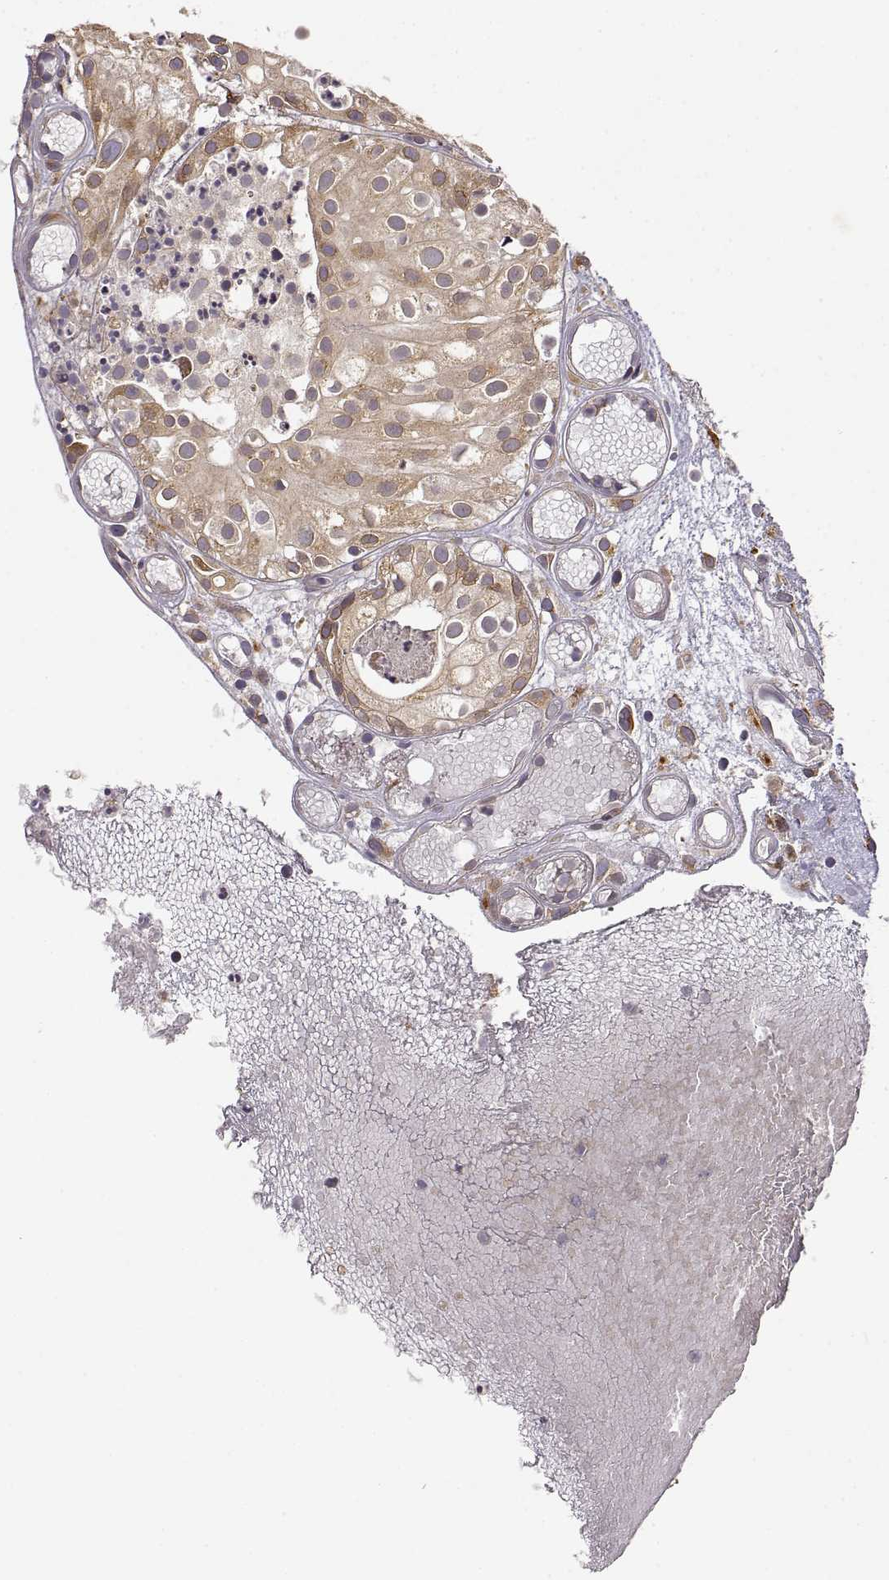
{"staining": {"intensity": "moderate", "quantity": ">75%", "location": "cytoplasmic/membranous"}, "tissue": "prostate cancer", "cell_type": "Tumor cells", "image_type": "cancer", "snomed": [{"axis": "morphology", "description": "Adenocarcinoma, High grade"}, {"axis": "topography", "description": "Prostate"}], "caption": "There is medium levels of moderate cytoplasmic/membranous expression in tumor cells of prostate cancer, as demonstrated by immunohistochemical staining (brown color).", "gene": "ERGIC2", "patient": {"sex": "male", "age": 79}}